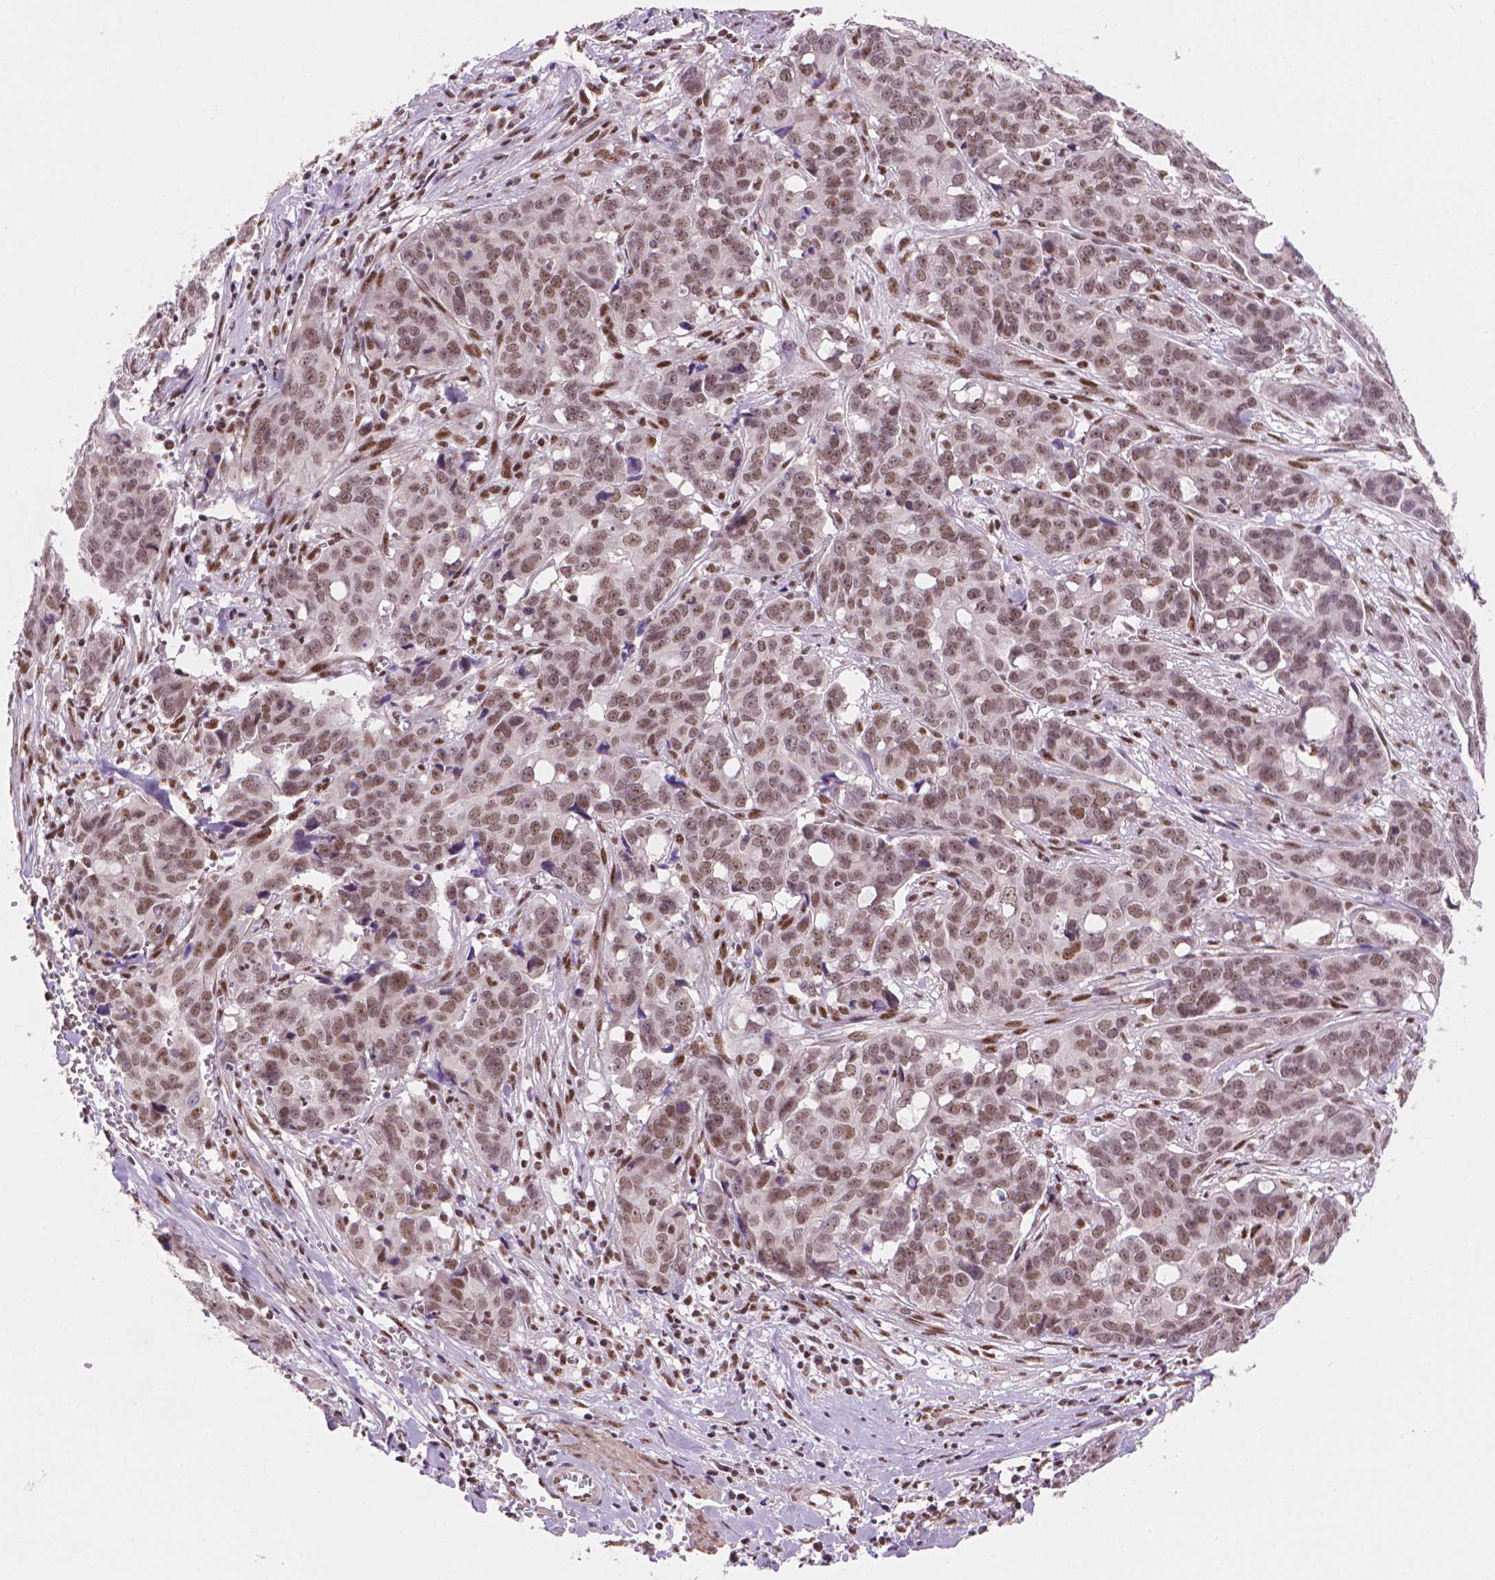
{"staining": {"intensity": "moderate", "quantity": ">75%", "location": "nuclear"}, "tissue": "ovarian cancer", "cell_type": "Tumor cells", "image_type": "cancer", "snomed": [{"axis": "morphology", "description": "Carcinoma, endometroid"}, {"axis": "topography", "description": "Ovary"}], "caption": "Immunohistochemical staining of human ovarian cancer (endometroid carcinoma) displays moderate nuclear protein positivity in approximately >75% of tumor cells. (Brightfield microscopy of DAB IHC at high magnification).", "gene": "UBN1", "patient": {"sex": "female", "age": 78}}